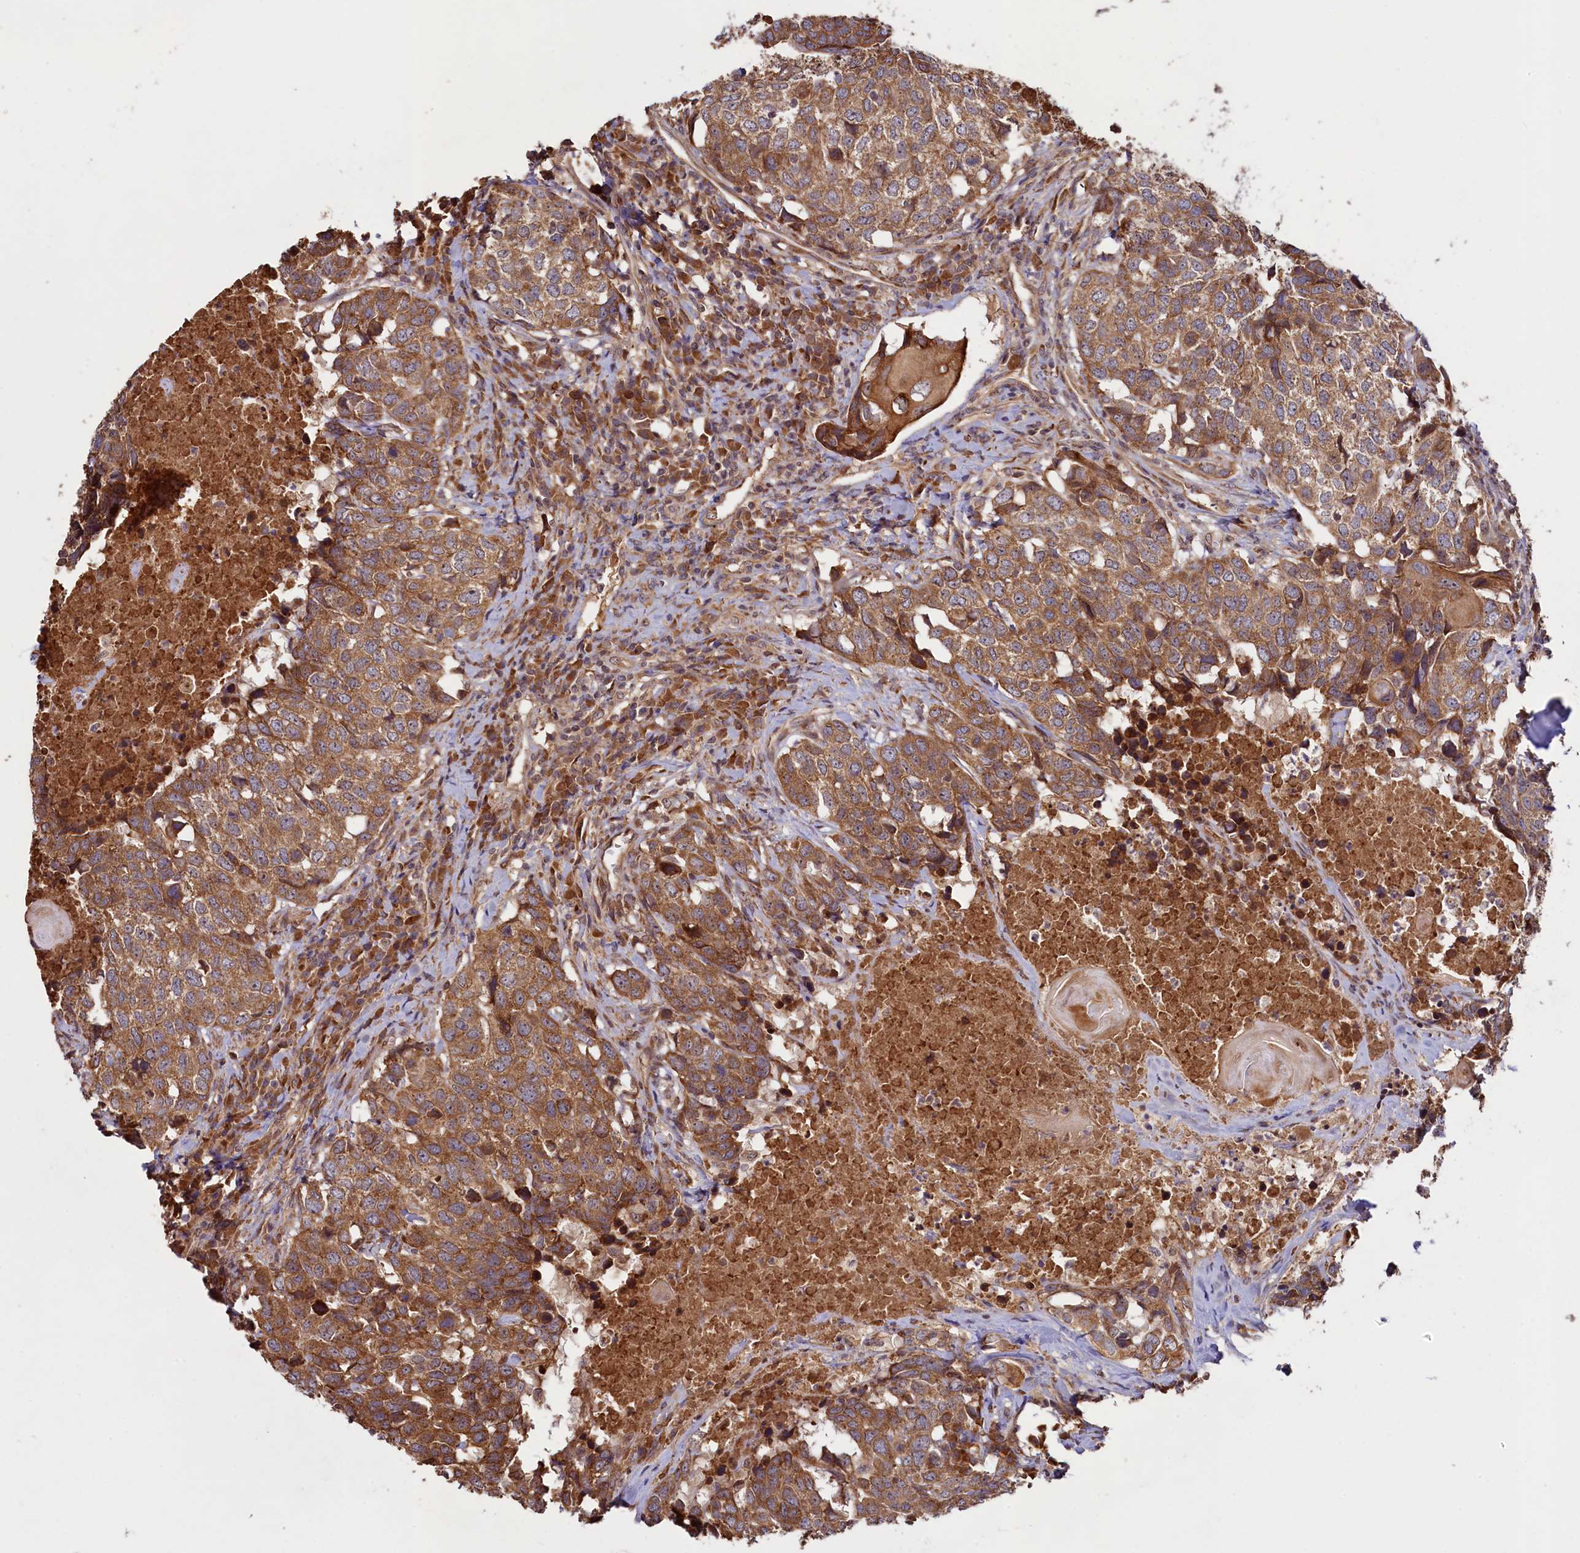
{"staining": {"intensity": "moderate", "quantity": ">75%", "location": "cytoplasmic/membranous"}, "tissue": "head and neck cancer", "cell_type": "Tumor cells", "image_type": "cancer", "snomed": [{"axis": "morphology", "description": "Squamous cell carcinoma, NOS"}, {"axis": "topography", "description": "Head-Neck"}], "caption": "Head and neck cancer (squamous cell carcinoma) stained with a brown dye displays moderate cytoplasmic/membranous positive positivity in about >75% of tumor cells.", "gene": "CCDC102A", "patient": {"sex": "male", "age": 66}}